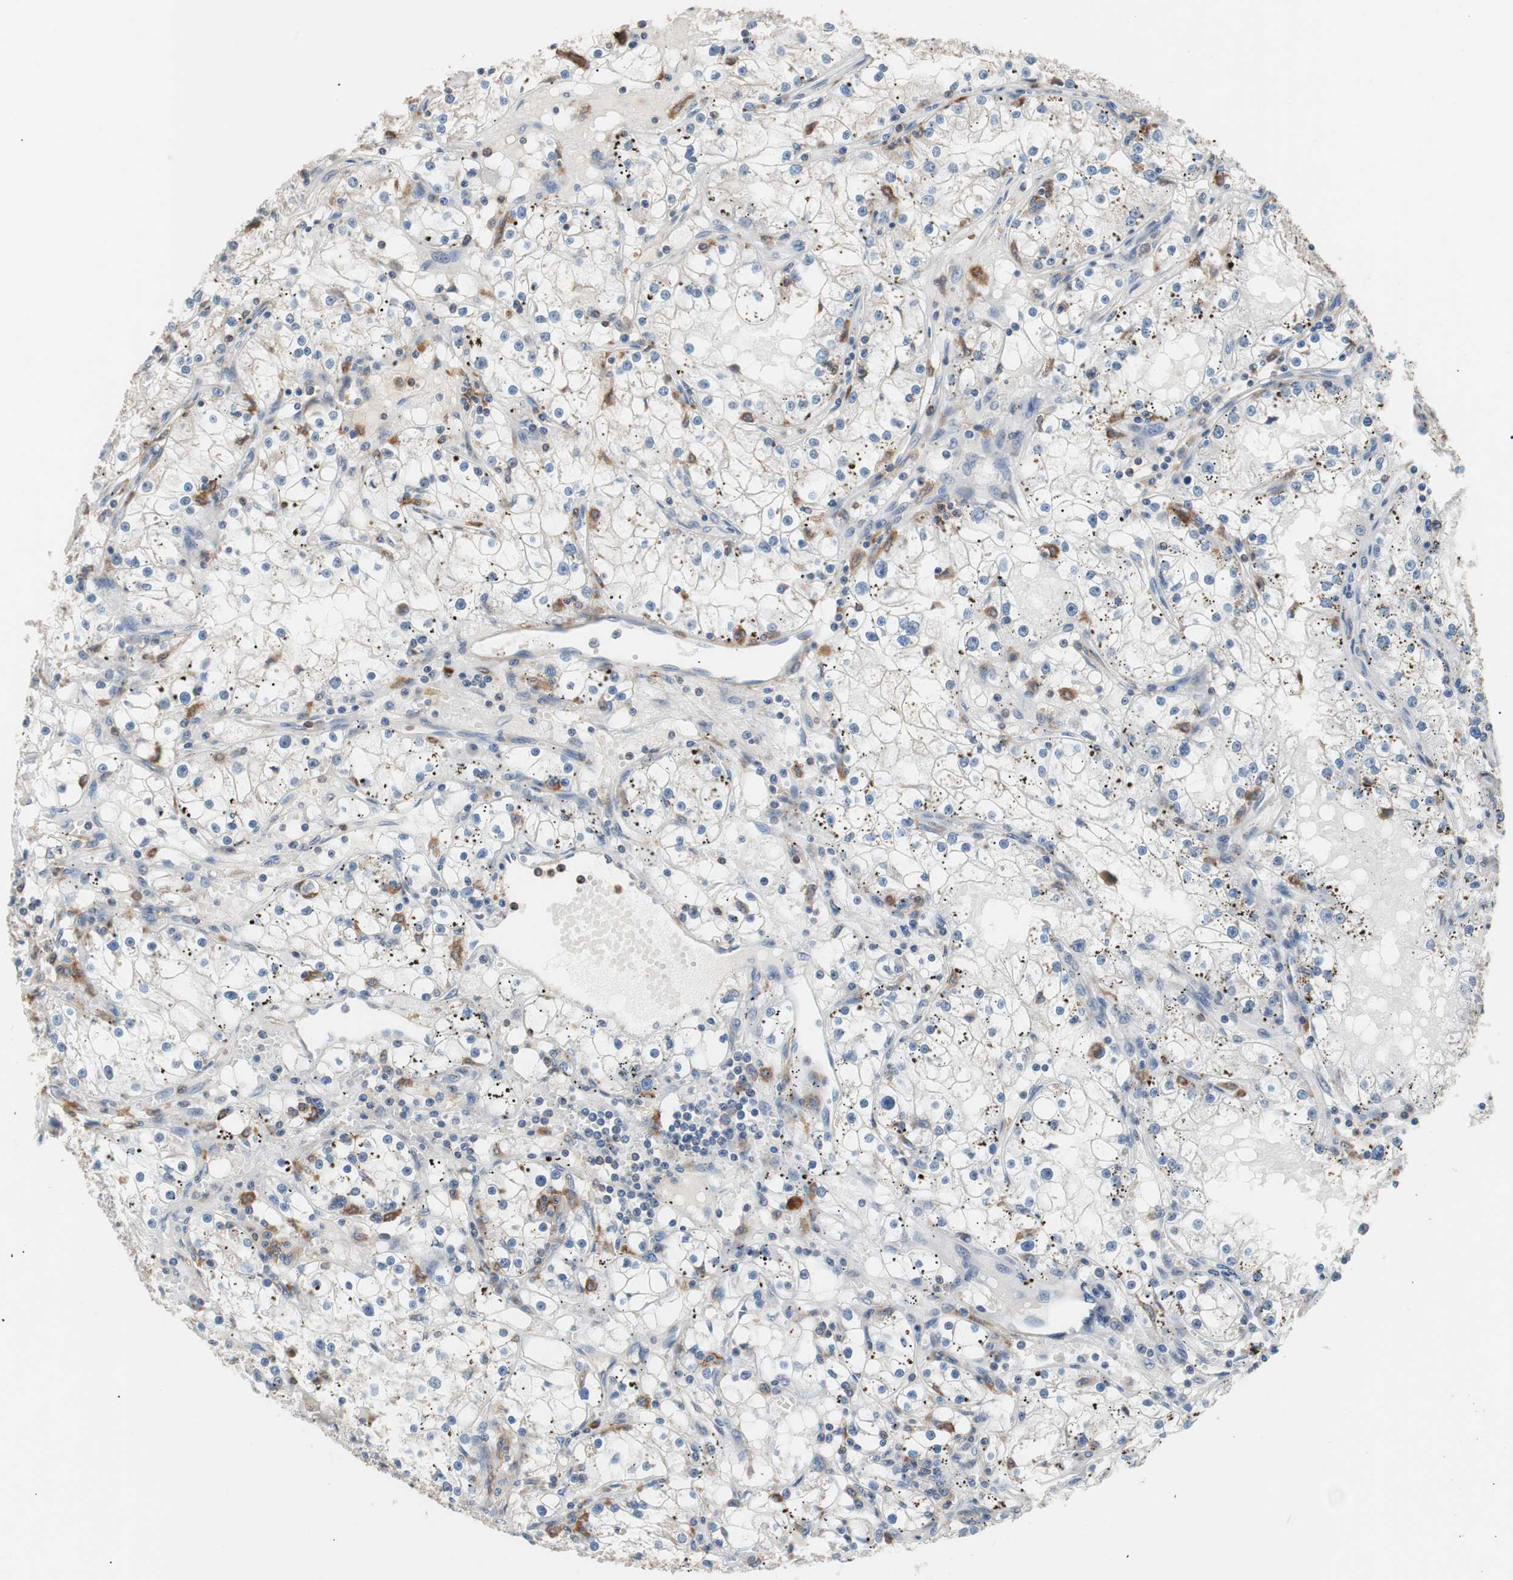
{"staining": {"intensity": "weak", "quantity": "<25%", "location": "cytoplasmic/membranous"}, "tissue": "renal cancer", "cell_type": "Tumor cells", "image_type": "cancer", "snomed": [{"axis": "morphology", "description": "Adenocarcinoma, NOS"}, {"axis": "topography", "description": "Kidney"}], "caption": "Immunohistochemistry (IHC) histopathology image of human renal cancer stained for a protein (brown), which demonstrates no expression in tumor cells. (DAB immunohistochemistry (IHC) visualized using brightfield microscopy, high magnification).", "gene": "LITAF", "patient": {"sex": "male", "age": 56}}